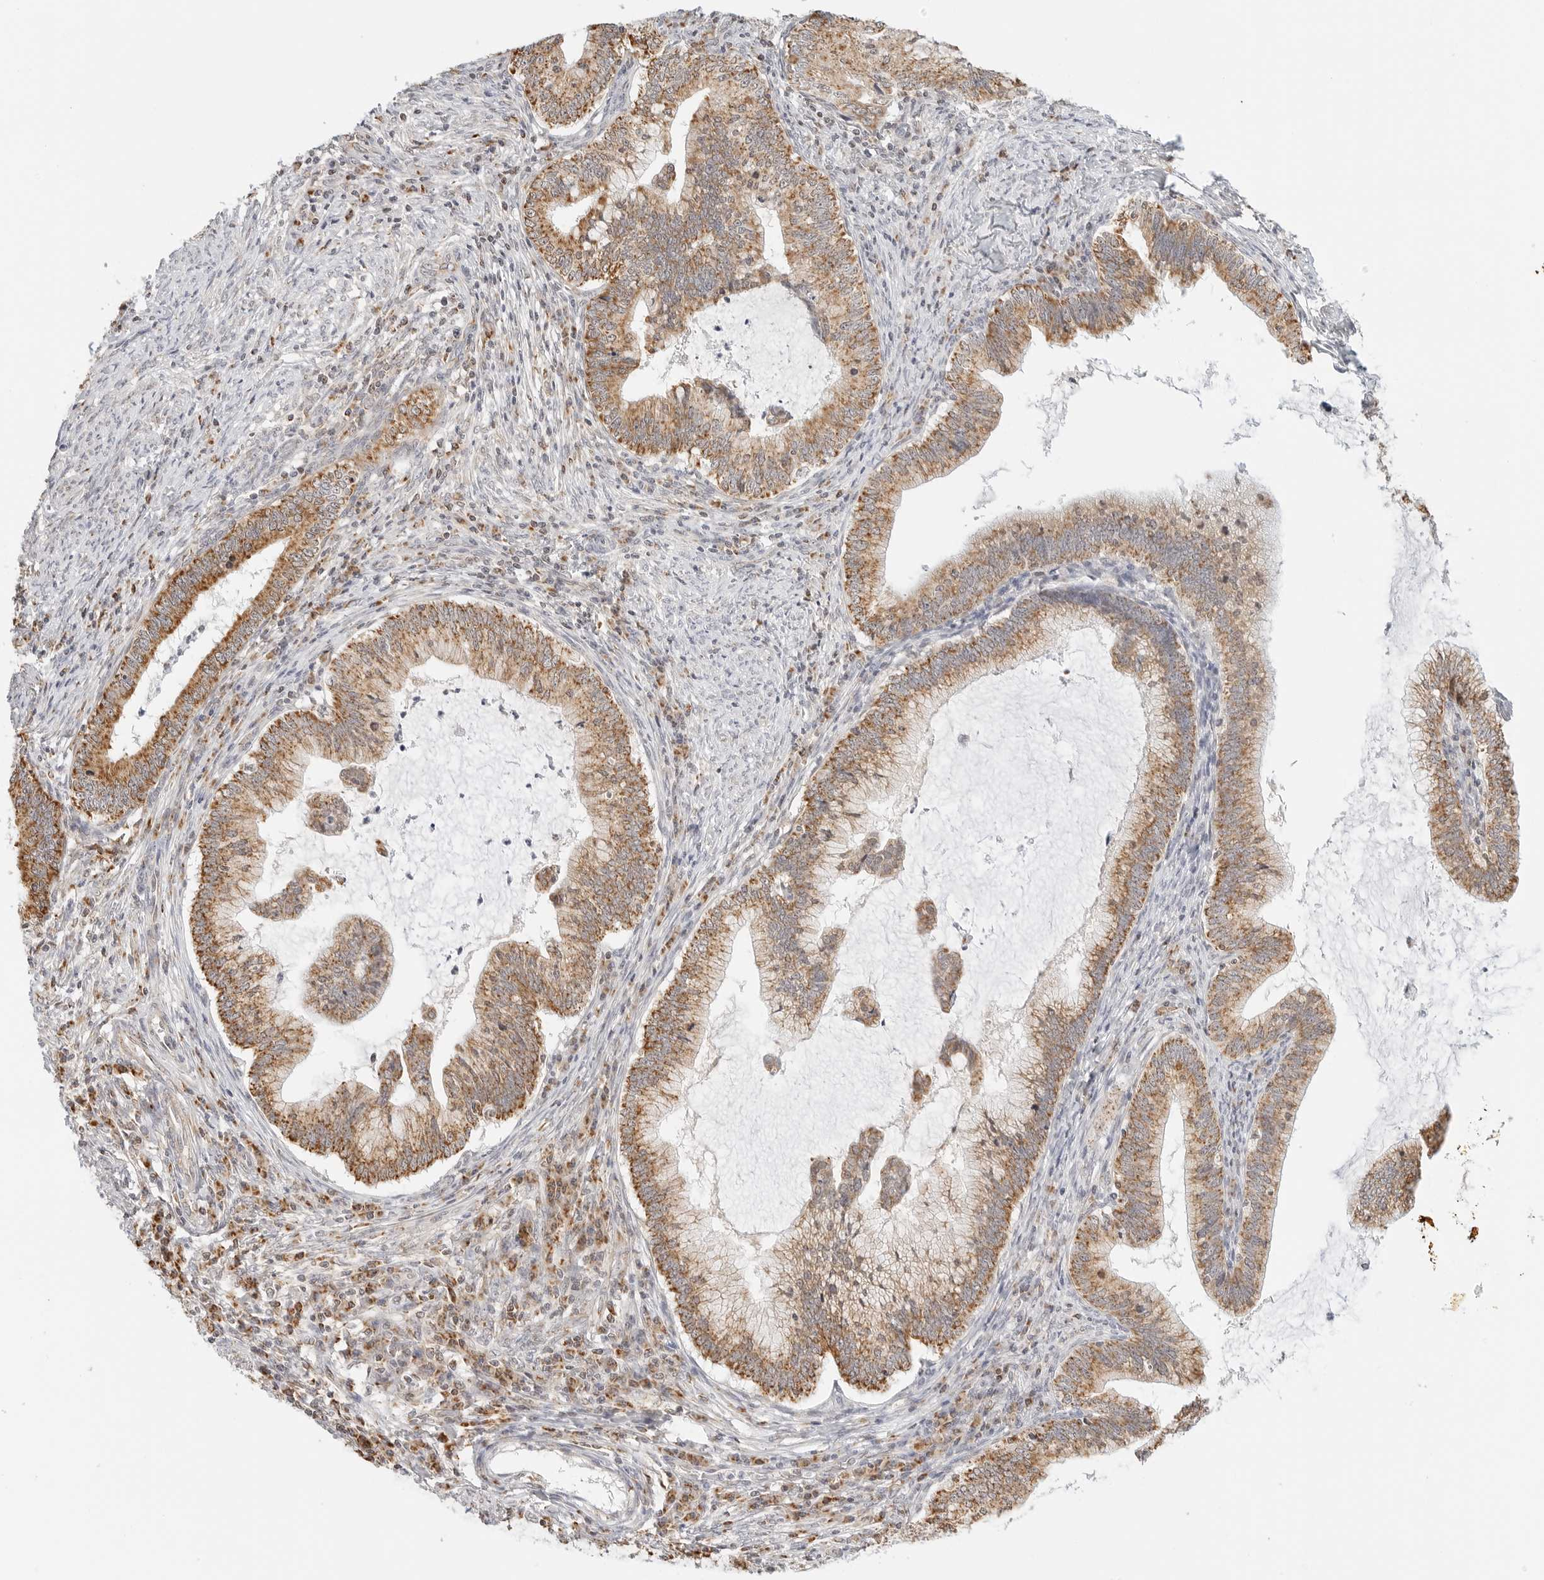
{"staining": {"intensity": "moderate", "quantity": ">75%", "location": "cytoplasmic/membranous"}, "tissue": "cervical cancer", "cell_type": "Tumor cells", "image_type": "cancer", "snomed": [{"axis": "morphology", "description": "Adenocarcinoma, NOS"}, {"axis": "topography", "description": "Cervix"}], "caption": "The photomicrograph displays immunohistochemical staining of adenocarcinoma (cervical). There is moderate cytoplasmic/membranous staining is seen in about >75% of tumor cells.", "gene": "ATL1", "patient": {"sex": "female", "age": 36}}